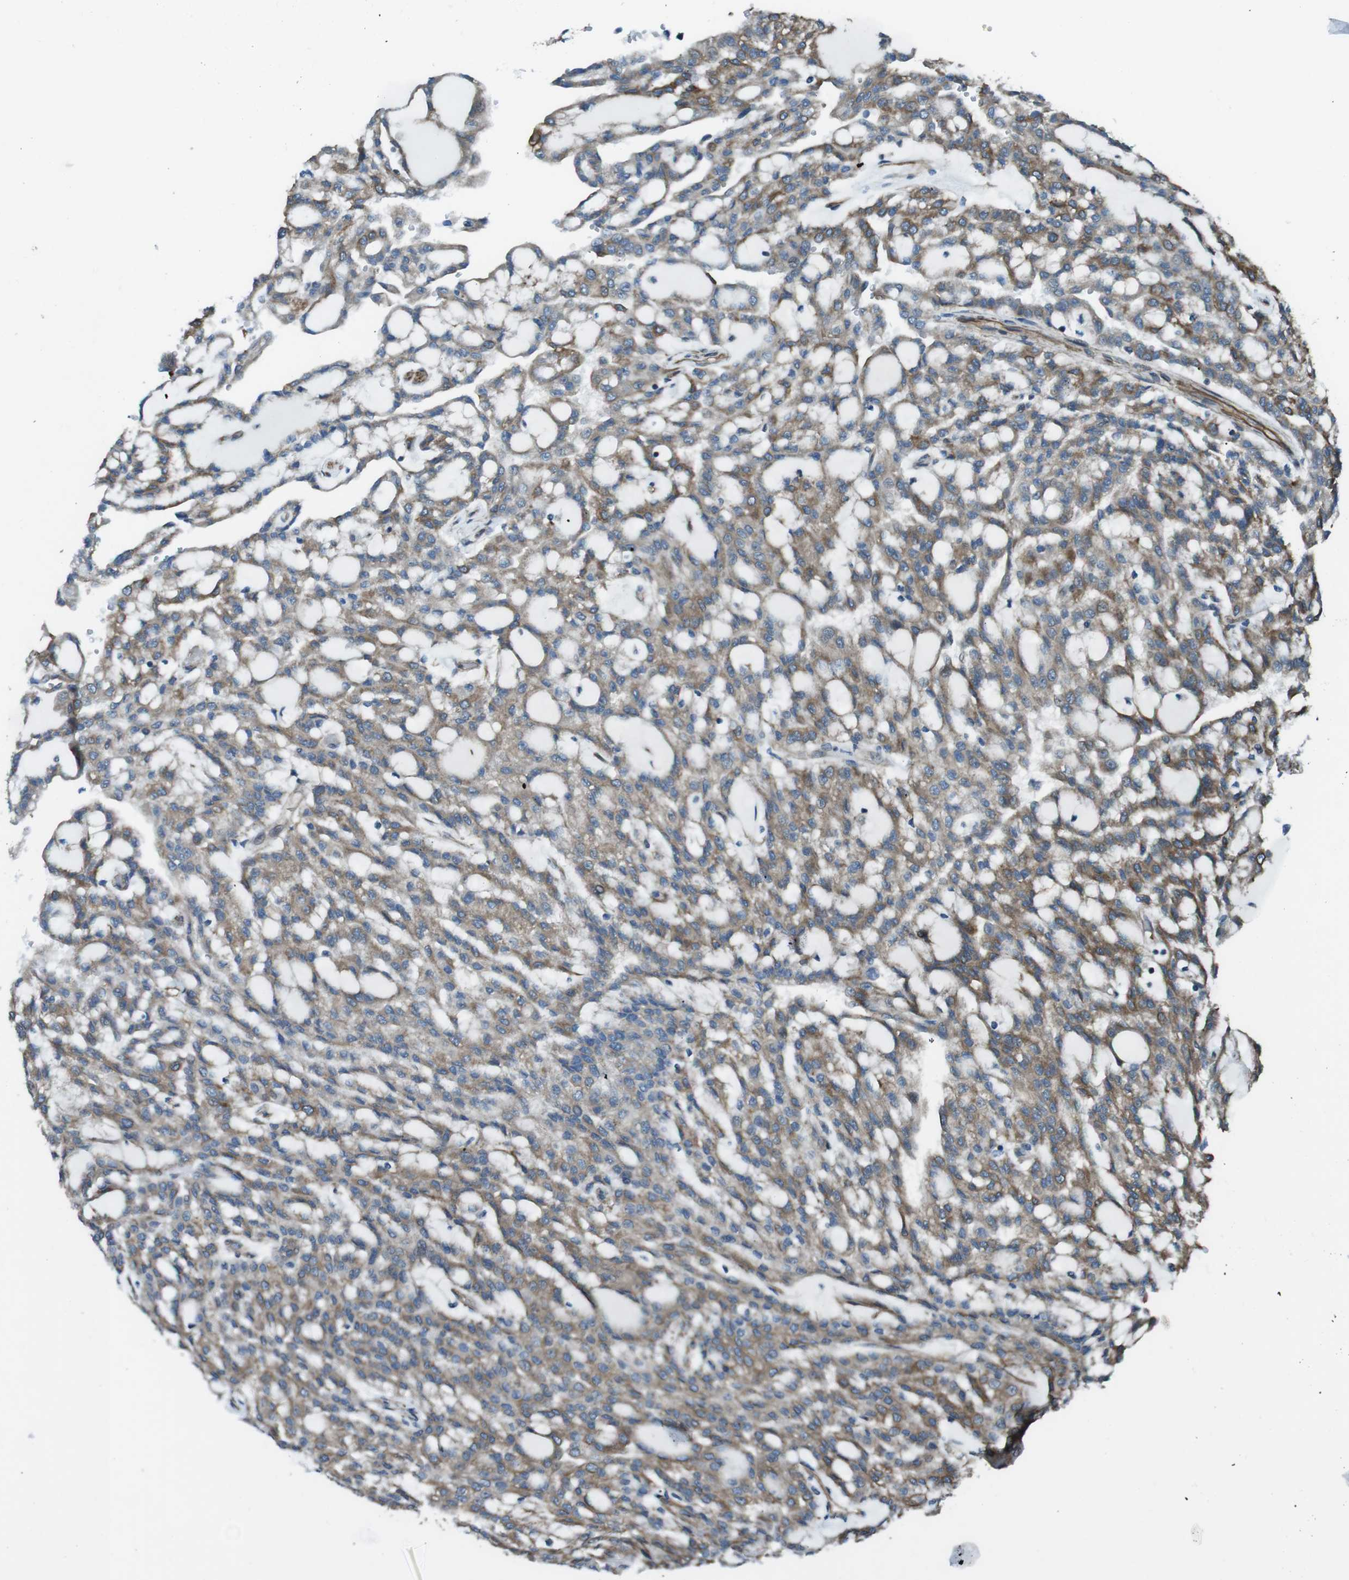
{"staining": {"intensity": "moderate", "quantity": ">75%", "location": "cytoplasmic/membranous"}, "tissue": "renal cancer", "cell_type": "Tumor cells", "image_type": "cancer", "snomed": [{"axis": "morphology", "description": "Adenocarcinoma, NOS"}, {"axis": "topography", "description": "Kidney"}], "caption": "A micrograph of adenocarcinoma (renal) stained for a protein reveals moderate cytoplasmic/membranous brown staining in tumor cells. (Stains: DAB in brown, nuclei in blue, Microscopy: brightfield microscopy at high magnification).", "gene": "FAM174B", "patient": {"sex": "male", "age": 63}}